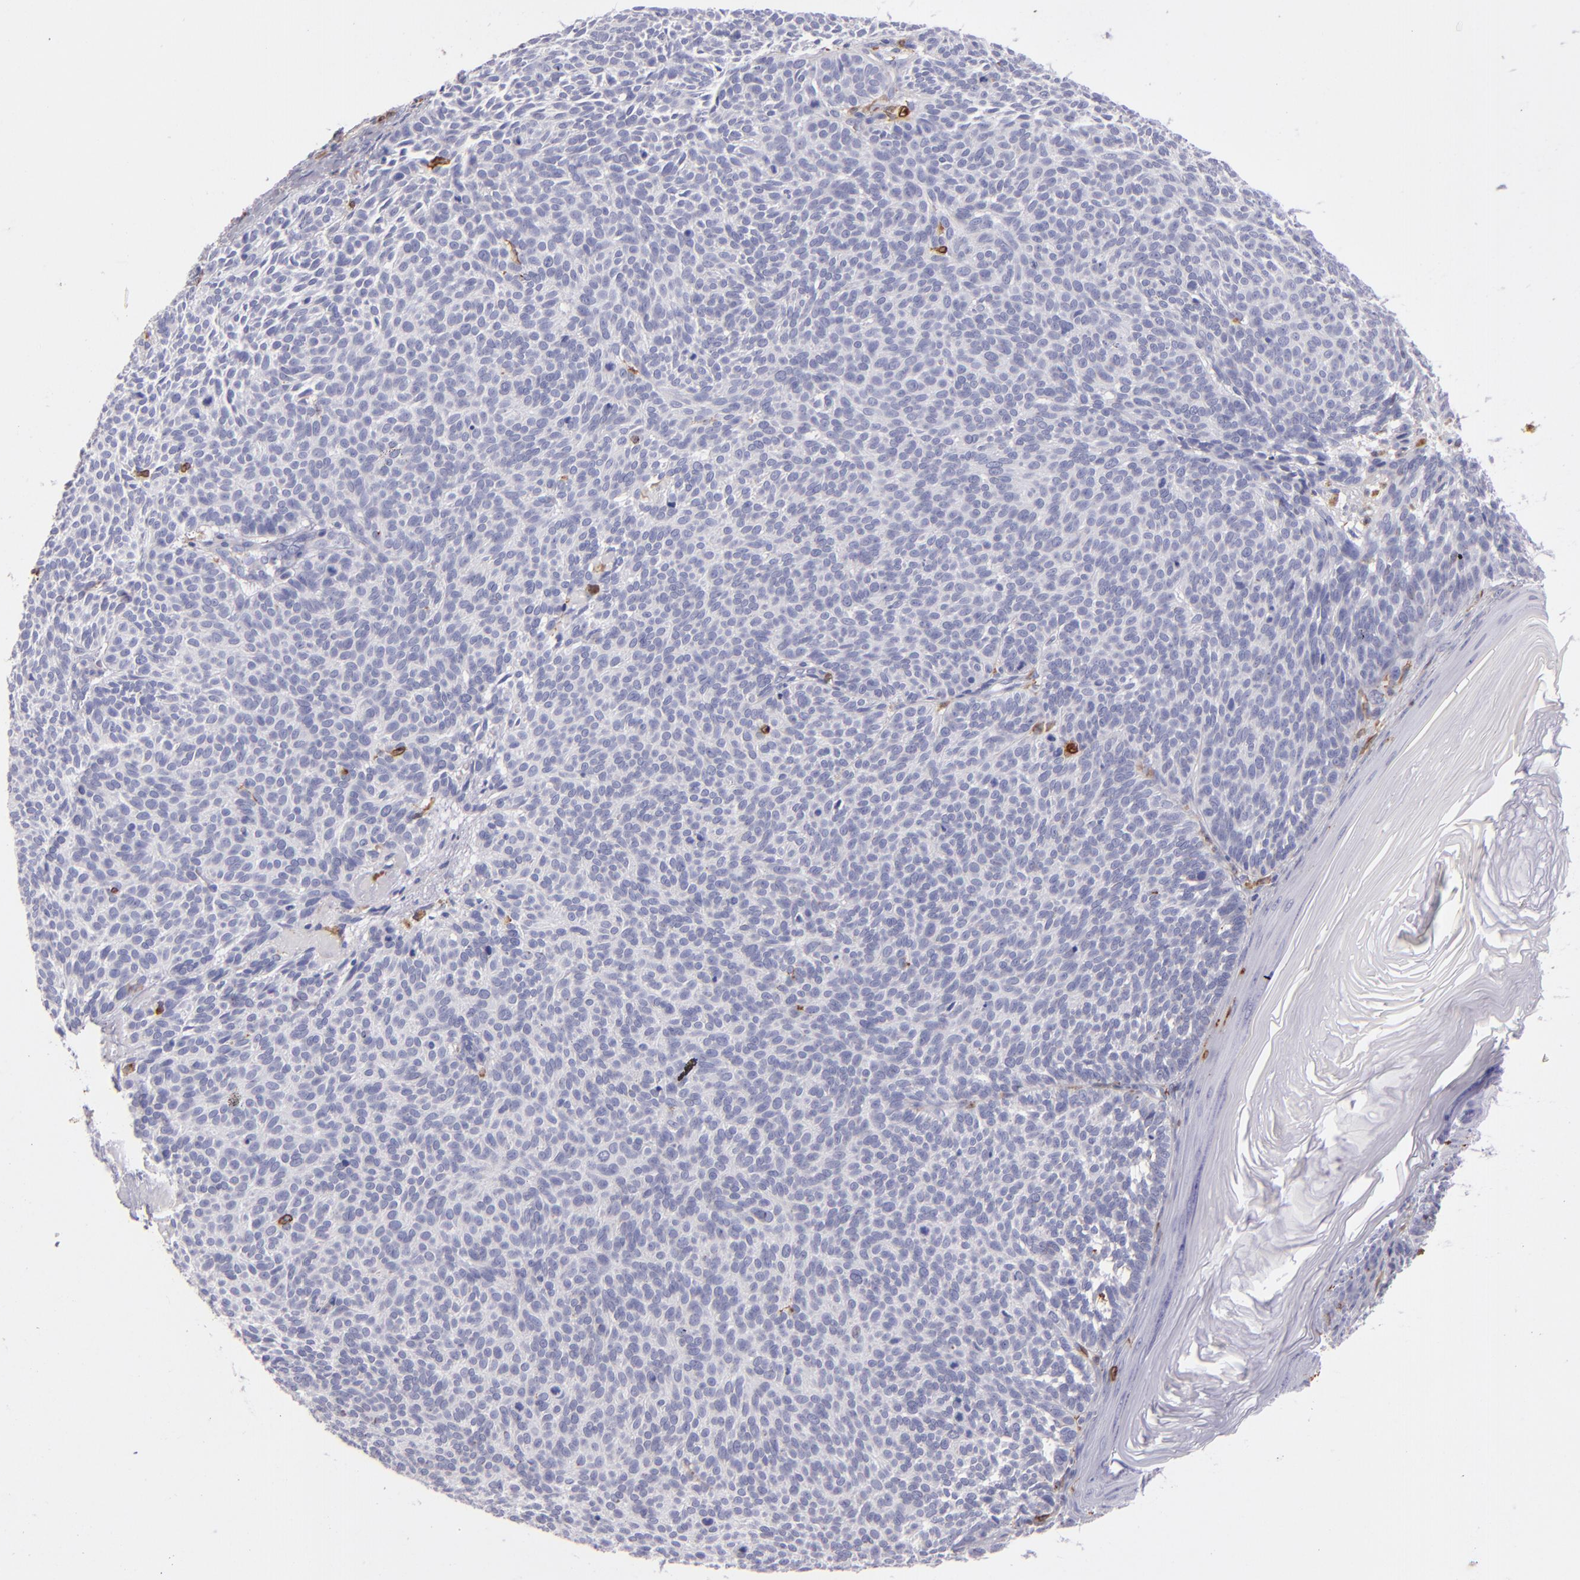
{"staining": {"intensity": "negative", "quantity": "none", "location": "none"}, "tissue": "skin cancer", "cell_type": "Tumor cells", "image_type": "cancer", "snomed": [{"axis": "morphology", "description": "Basal cell carcinoma"}, {"axis": "topography", "description": "Skin"}], "caption": "A high-resolution histopathology image shows IHC staining of skin cancer, which reveals no significant expression in tumor cells.", "gene": "CD74", "patient": {"sex": "male", "age": 63}}